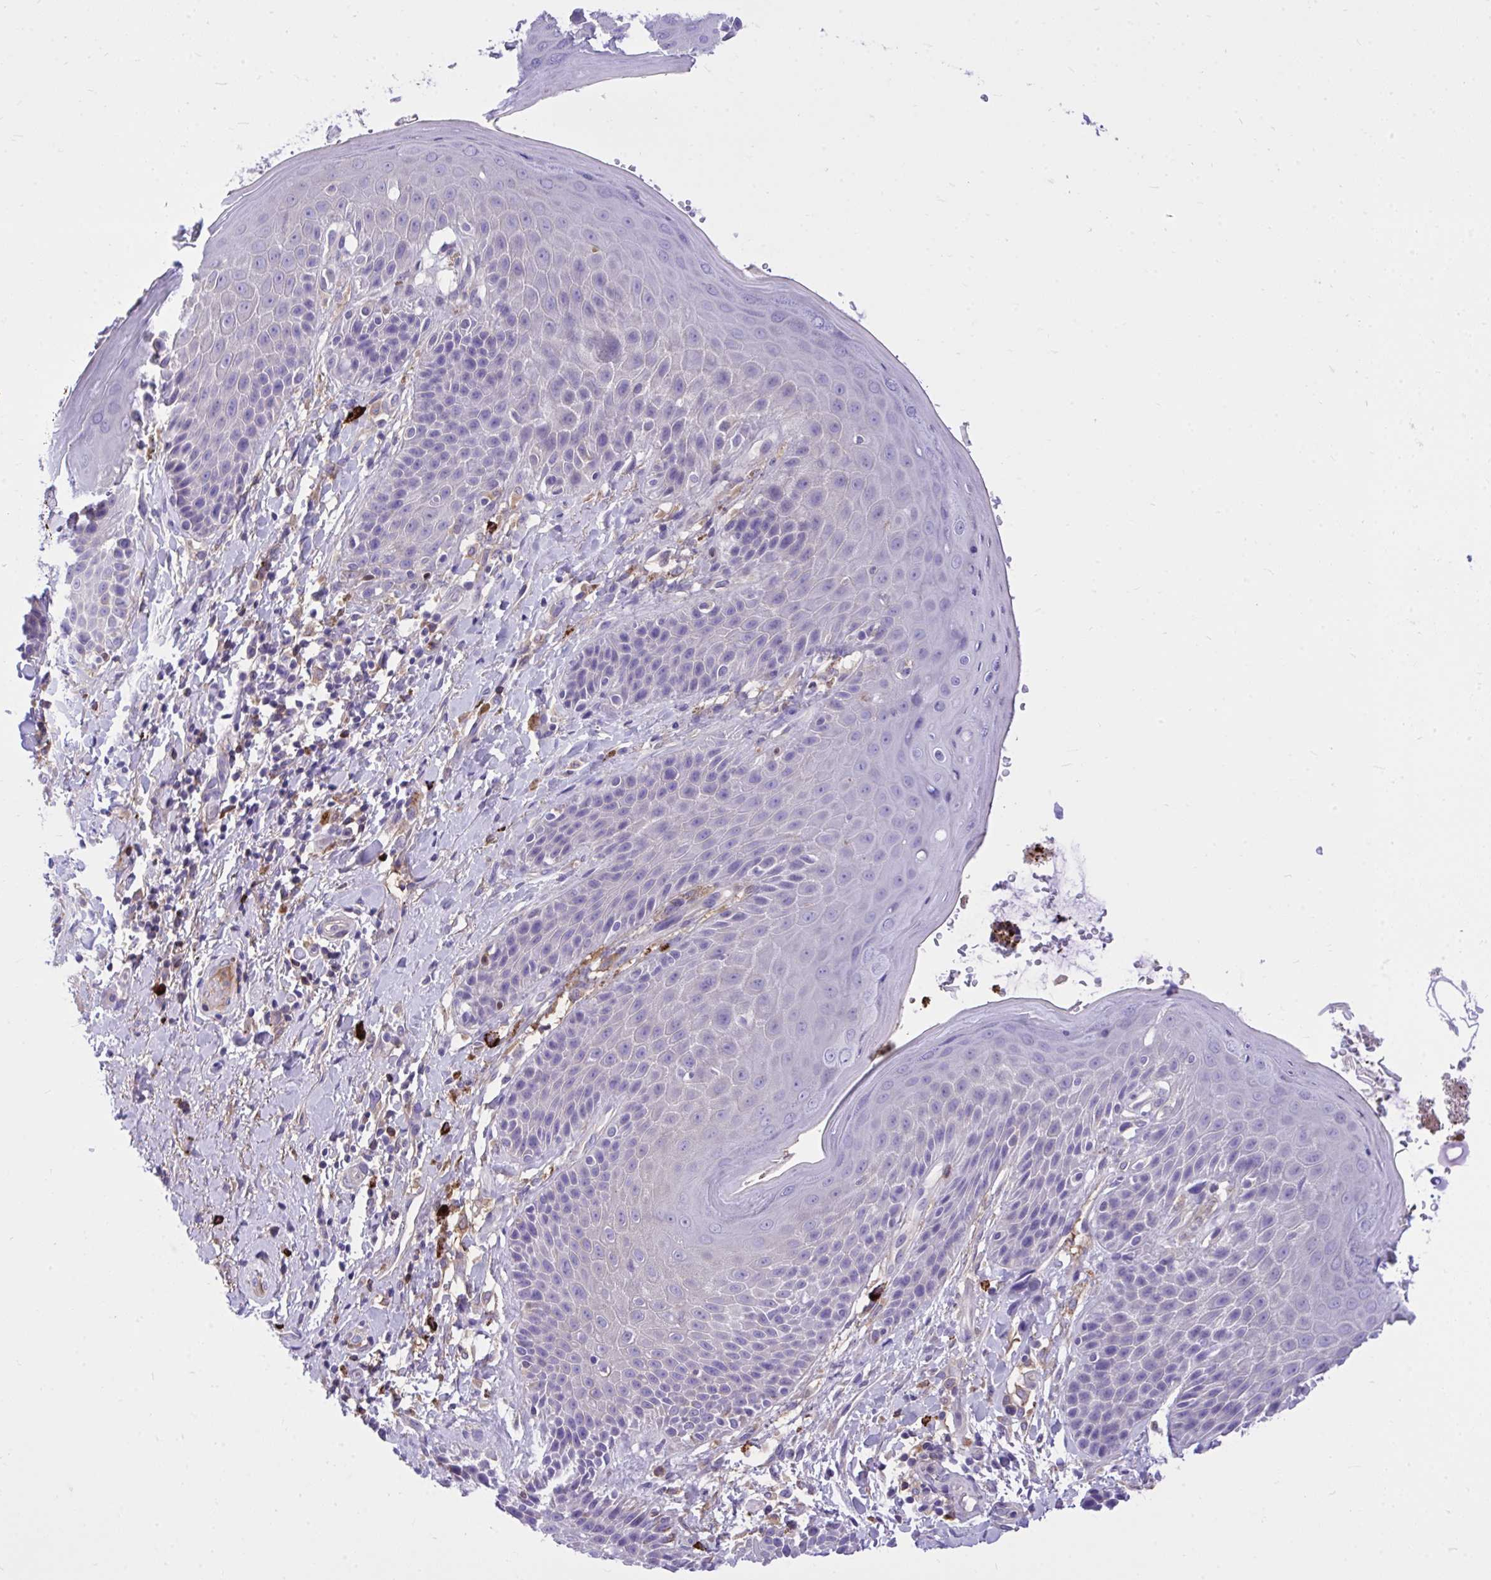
{"staining": {"intensity": "negative", "quantity": "none", "location": "none"}, "tissue": "skin", "cell_type": "Epidermal cells", "image_type": "normal", "snomed": [{"axis": "morphology", "description": "Normal tissue, NOS"}, {"axis": "topography", "description": "Anal"}, {"axis": "topography", "description": "Peripheral nerve tissue"}], "caption": "Skin stained for a protein using IHC displays no expression epidermal cells.", "gene": "HRG", "patient": {"sex": "male", "age": 51}}